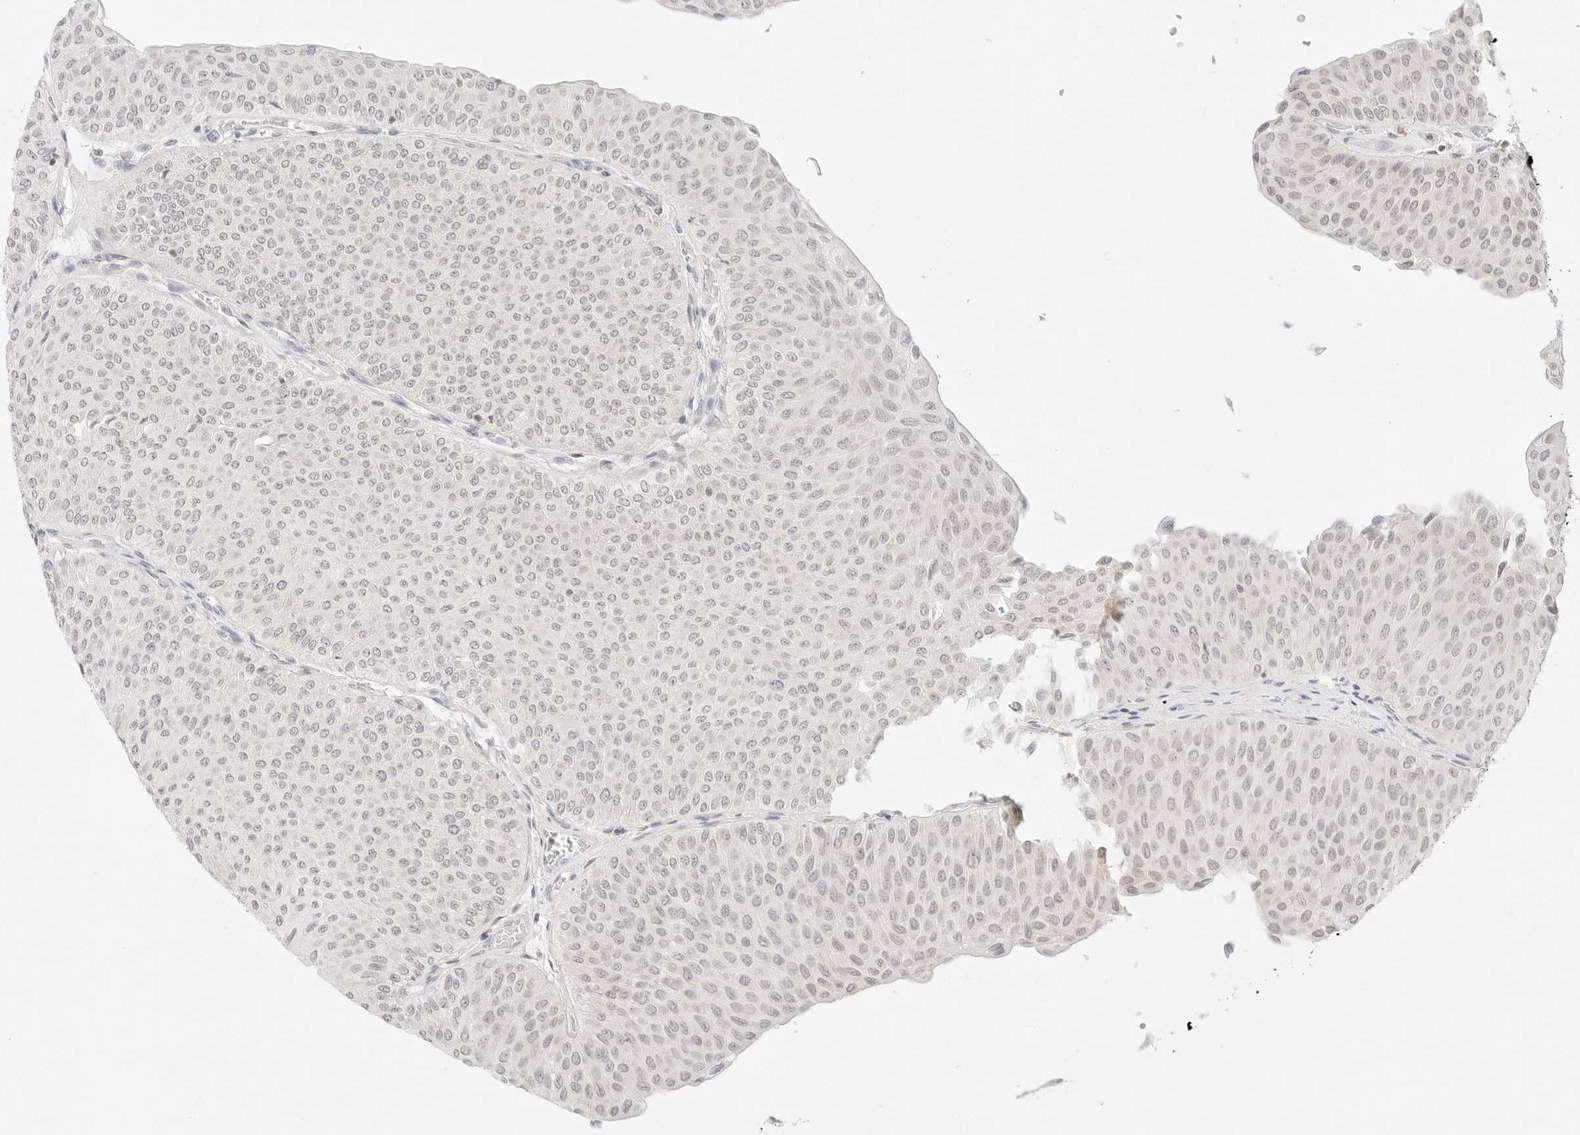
{"staining": {"intensity": "weak", "quantity": "25%-75%", "location": "cytoplasmic/membranous,nuclear"}, "tissue": "urothelial cancer", "cell_type": "Tumor cells", "image_type": "cancer", "snomed": [{"axis": "morphology", "description": "Urothelial carcinoma, Low grade"}, {"axis": "topography", "description": "Urinary bladder"}], "caption": "DAB (3,3'-diaminobenzidine) immunohistochemical staining of urothelial cancer reveals weak cytoplasmic/membranous and nuclear protein staining in approximately 25%-75% of tumor cells. The staining was performed using DAB to visualize the protein expression in brown, while the nuclei were stained in blue with hematoxylin (Magnification: 20x).", "gene": "GNAS", "patient": {"sex": "male", "age": 78}}